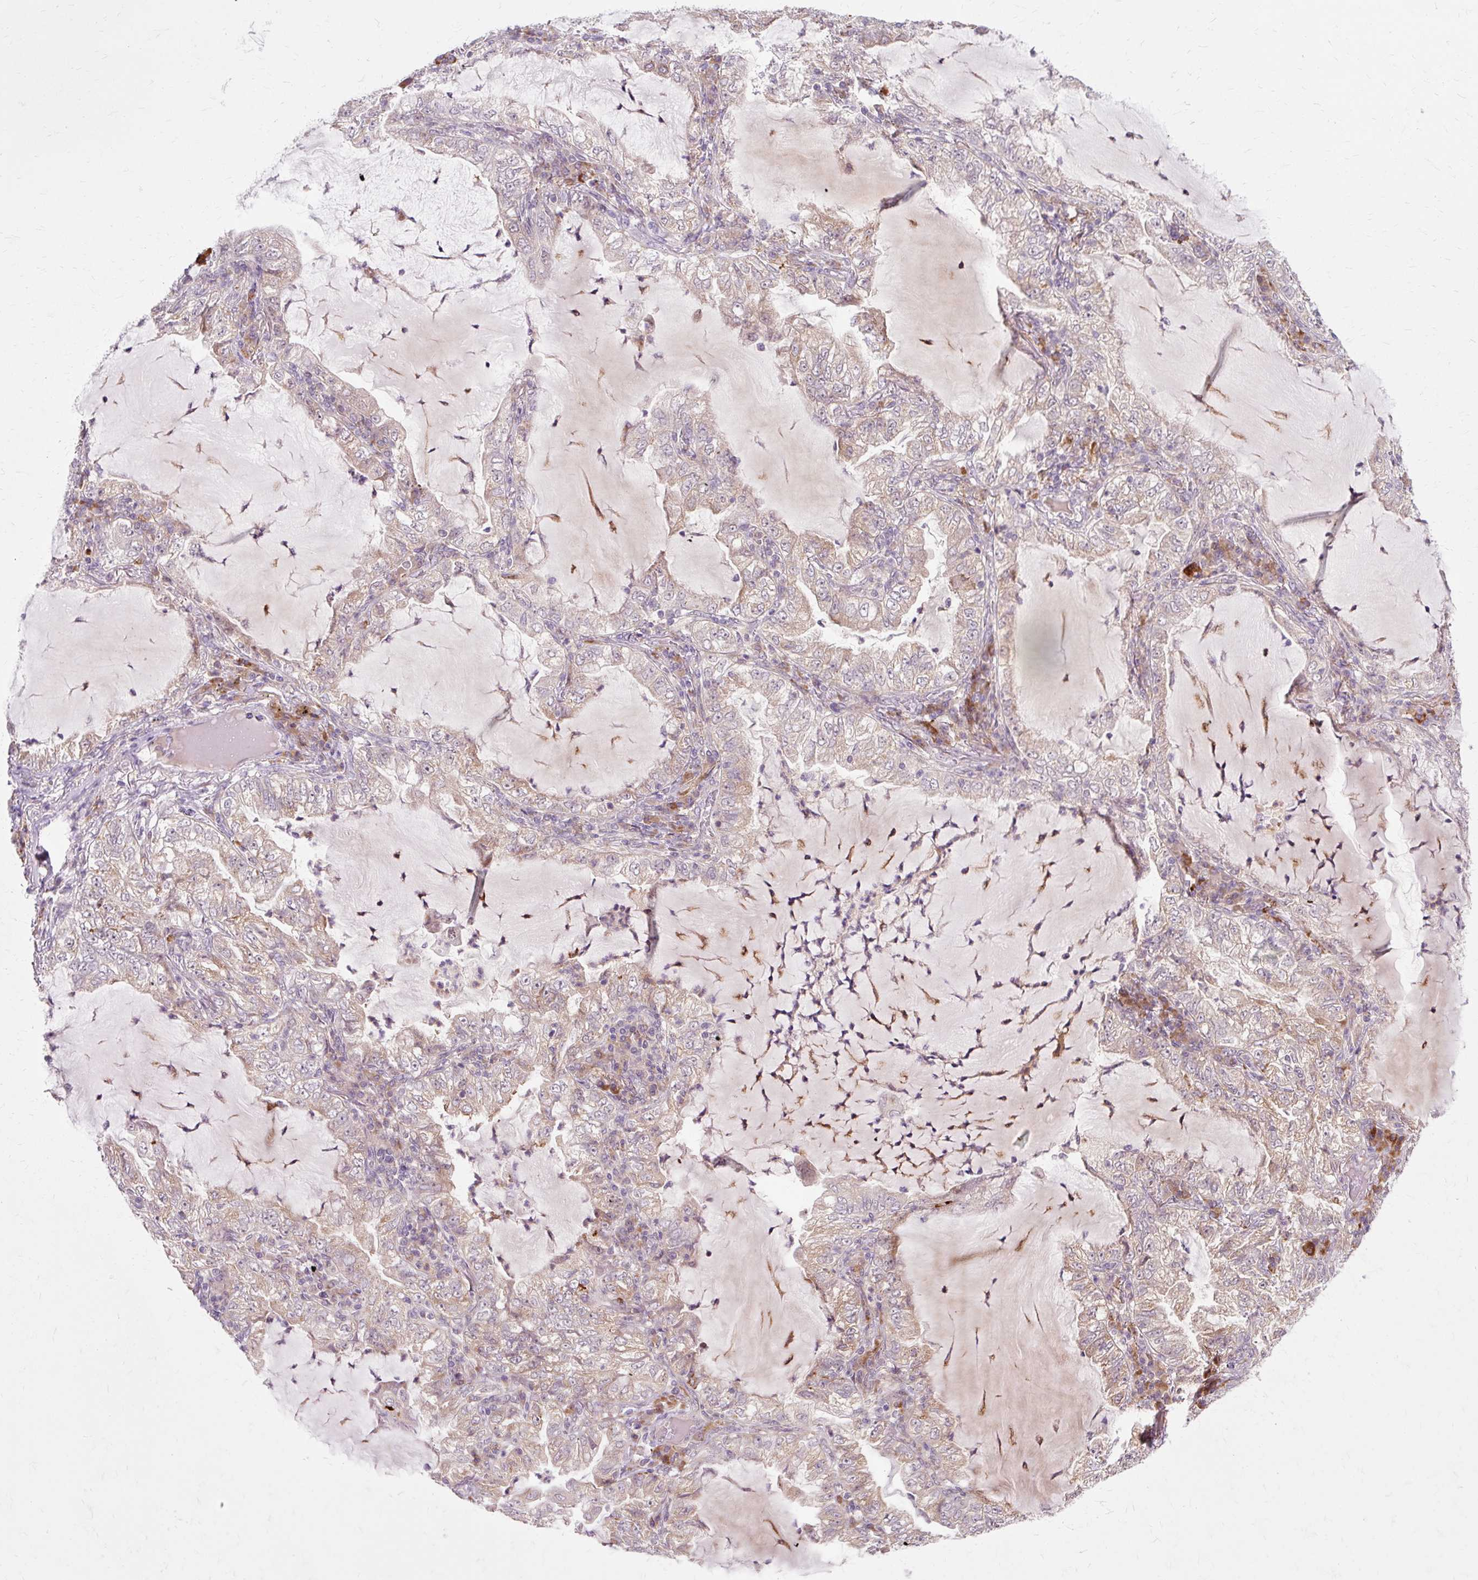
{"staining": {"intensity": "weak", "quantity": "<25%", "location": "cytoplasmic/membranous"}, "tissue": "lung cancer", "cell_type": "Tumor cells", "image_type": "cancer", "snomed": [{"axis": "morphology", "description": "Adenocarcinoma, NOS"}, {"axis": "topography", "description": "Lung"}], "caption": "Tumor cells show no significant protein positivity in lung adenocarcinoma.", "gene": "GEMIN2", "patient": {"sex": "female", "age": 73}}